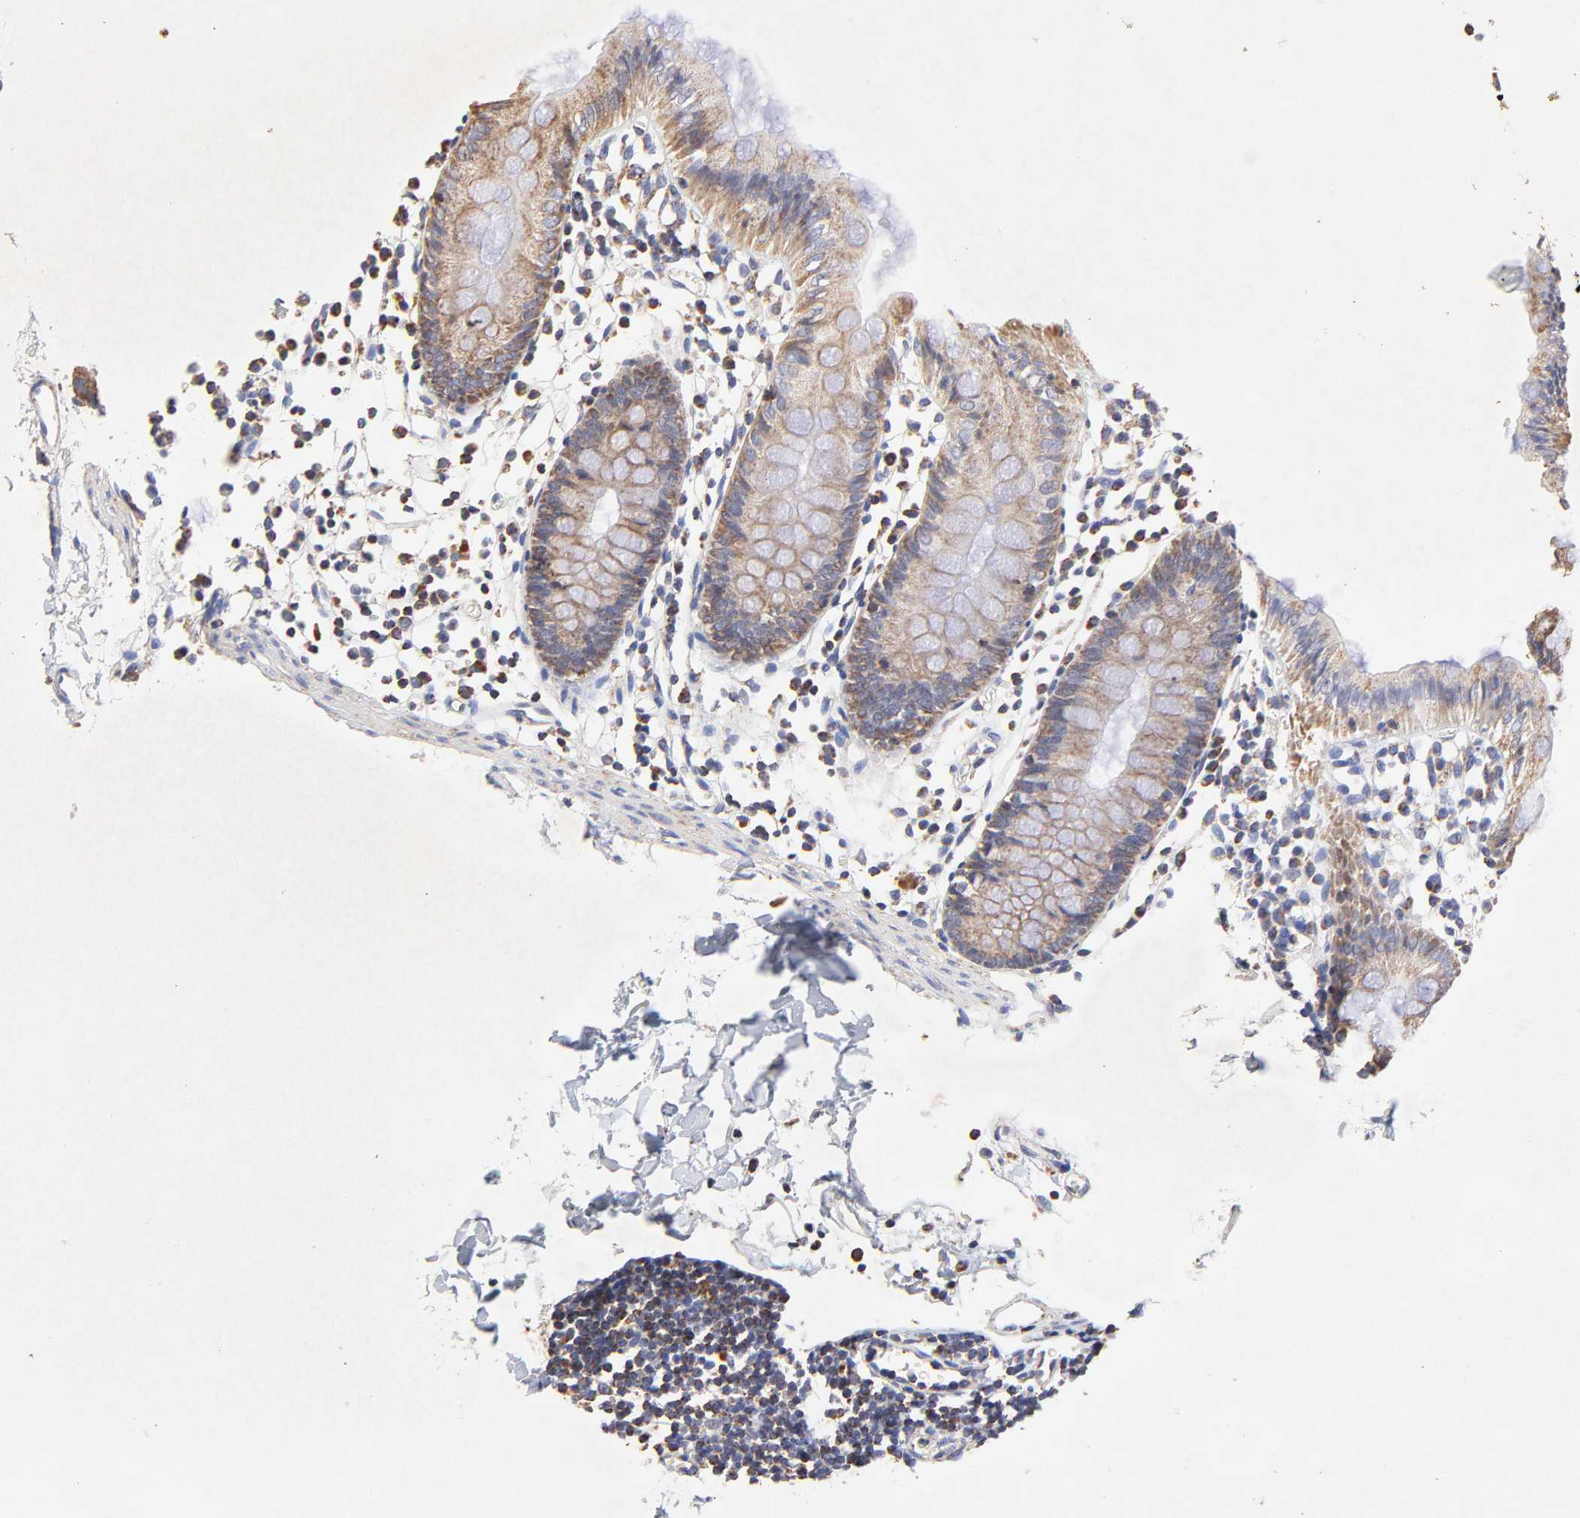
{"staining": {"intensity": "weak", "quantity": "25%-75%", "location": "cytoplasmic/membranous"}, "tissue": "colon", "cell_type": "Endothelial cells", "image_type": "normal", "snomed": [{"axis": "morphology", "description": "Normal tissue, NOS"}, {"axis": "topography", "description": "Colon"}], "caption": "DAB (3,3'-diaminobenzidine) immunohistochemical staining of normal colon shows weak cytoplasmic/membranous protein expression in approximately 25%-75% of endothelial cells. (brown staining indicates protein expression, while blue staining denotes nuclei).", "gene": "SSBP1", "patient": {"sex": "male", "age": 14}}